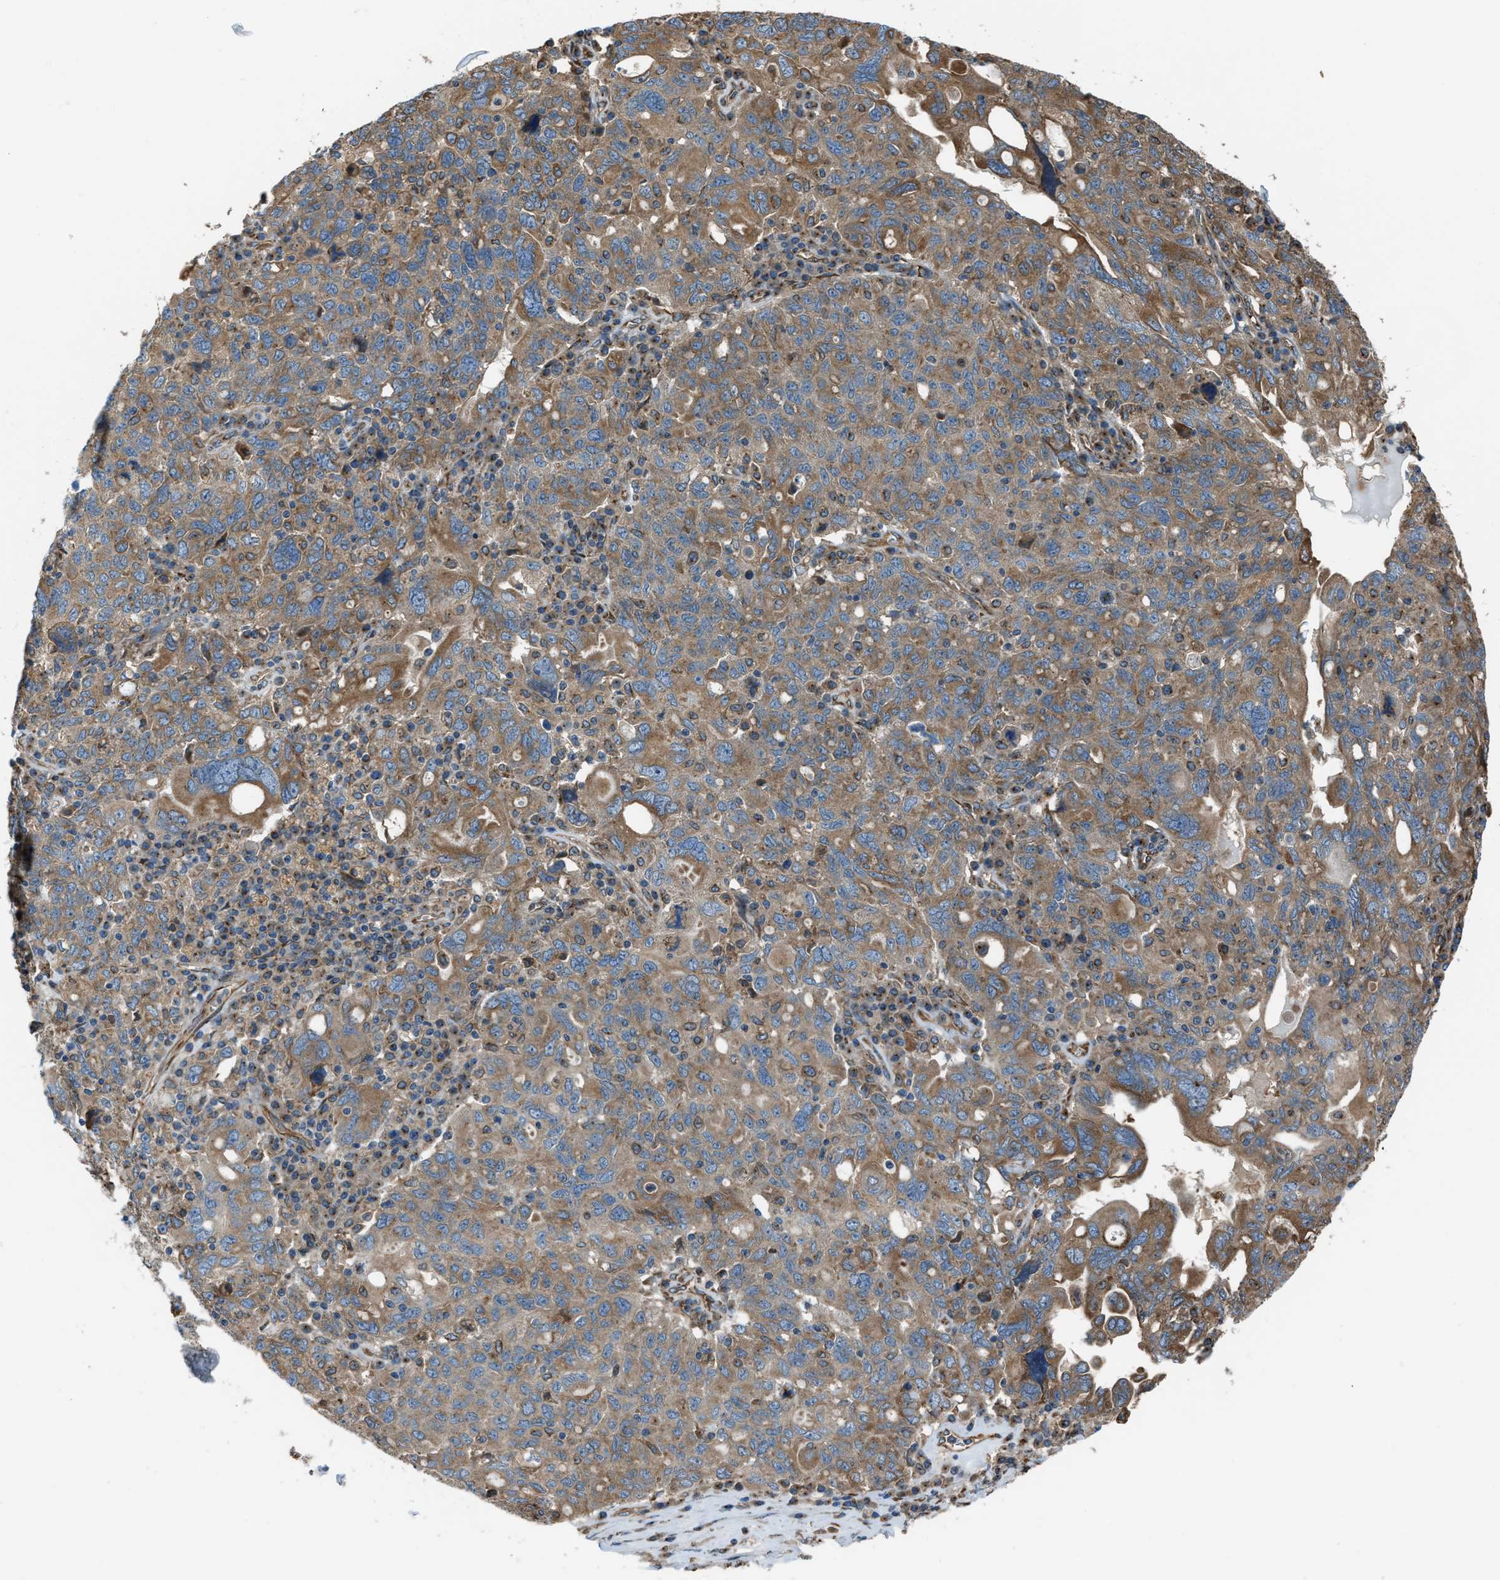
{"staining": {"intensity": "moderate", "quantity": ">75%", "location": "cytoplasmic/membranous"}, "tissue": "ovarian cancer", "cell_type": "Tumor cells", "image_type": "cancer", "snomed": [{"axis": "morphology", "description": "Carcinoma, endometroid"}, {"axis": "topography", "description": "Ovary"}], "caption": "Immunohistochemistry of ovarian cancer (endometroid carcinoma) exhibits medium levels of moderate cytoplasmic/membranous staining in approximately >75% of tumor cells. The staining was performed using DAB, with brown indicating positive protein expression. Nuclei are stained blue with hematoxylin.", "gene": "TRPC1", "patient": {"sex": "female", "age": 62}}